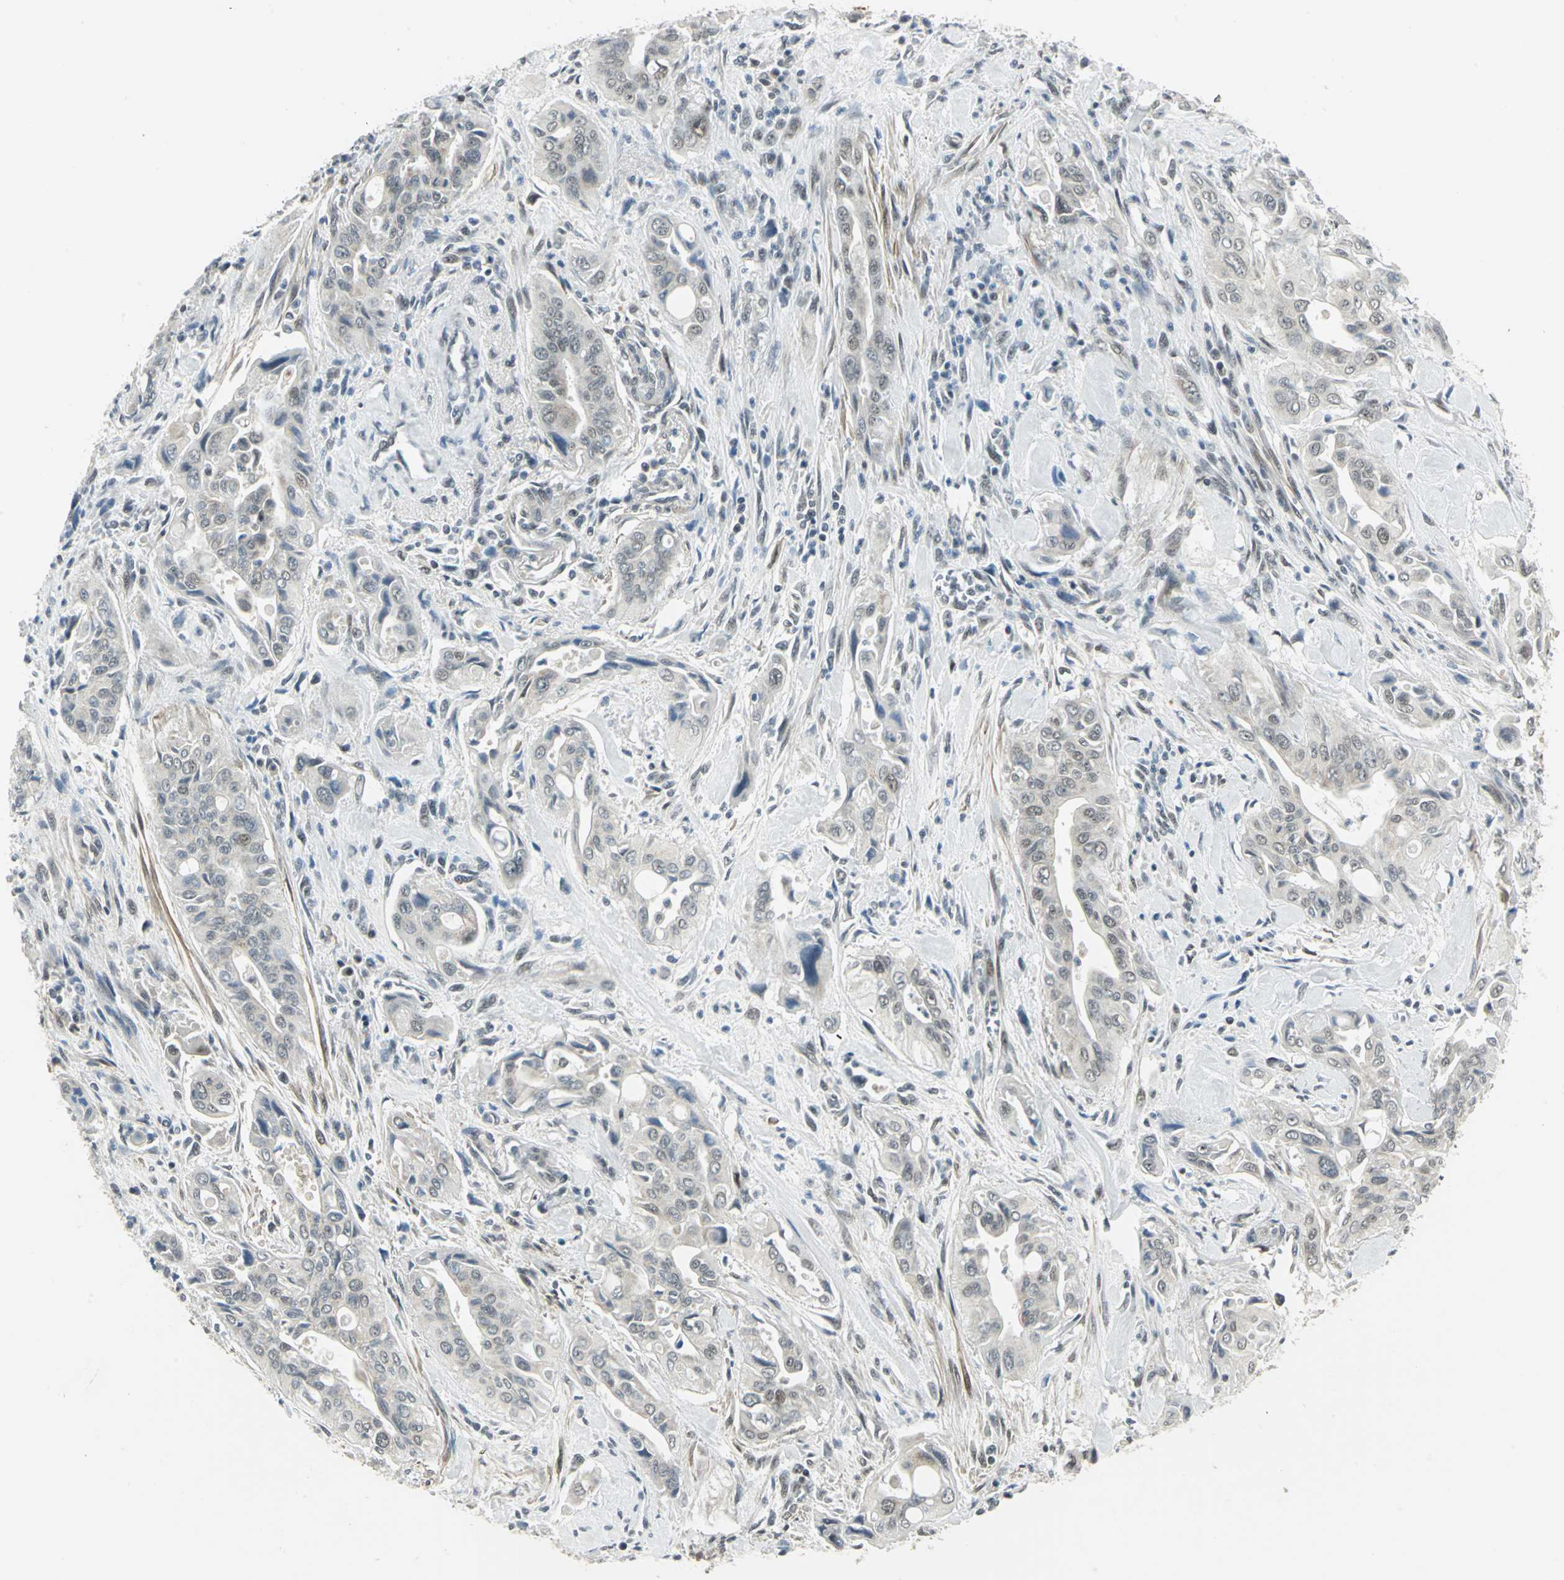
{"staining": {"intensity": "weak", "quantity": "<25%", "location": "cytoplasmic/membranous,nuclear"}, "tissue": "pancreatic cancer", "cell_type": "Tumor cells", "image_type": "cancer", "snomed": [{"axis": "morphology", "description": "Adenocarcinoma, NOS"}, {"axis": "topography", "description": "Pancreas"}], "caption": "DAB immunohistochemical staining of human adenocarcinoma (pancreatic) demonstrates no significant staining in tumor cells.", "gene": "MTA1", "patient": {"sex": "male", "age": 77}}